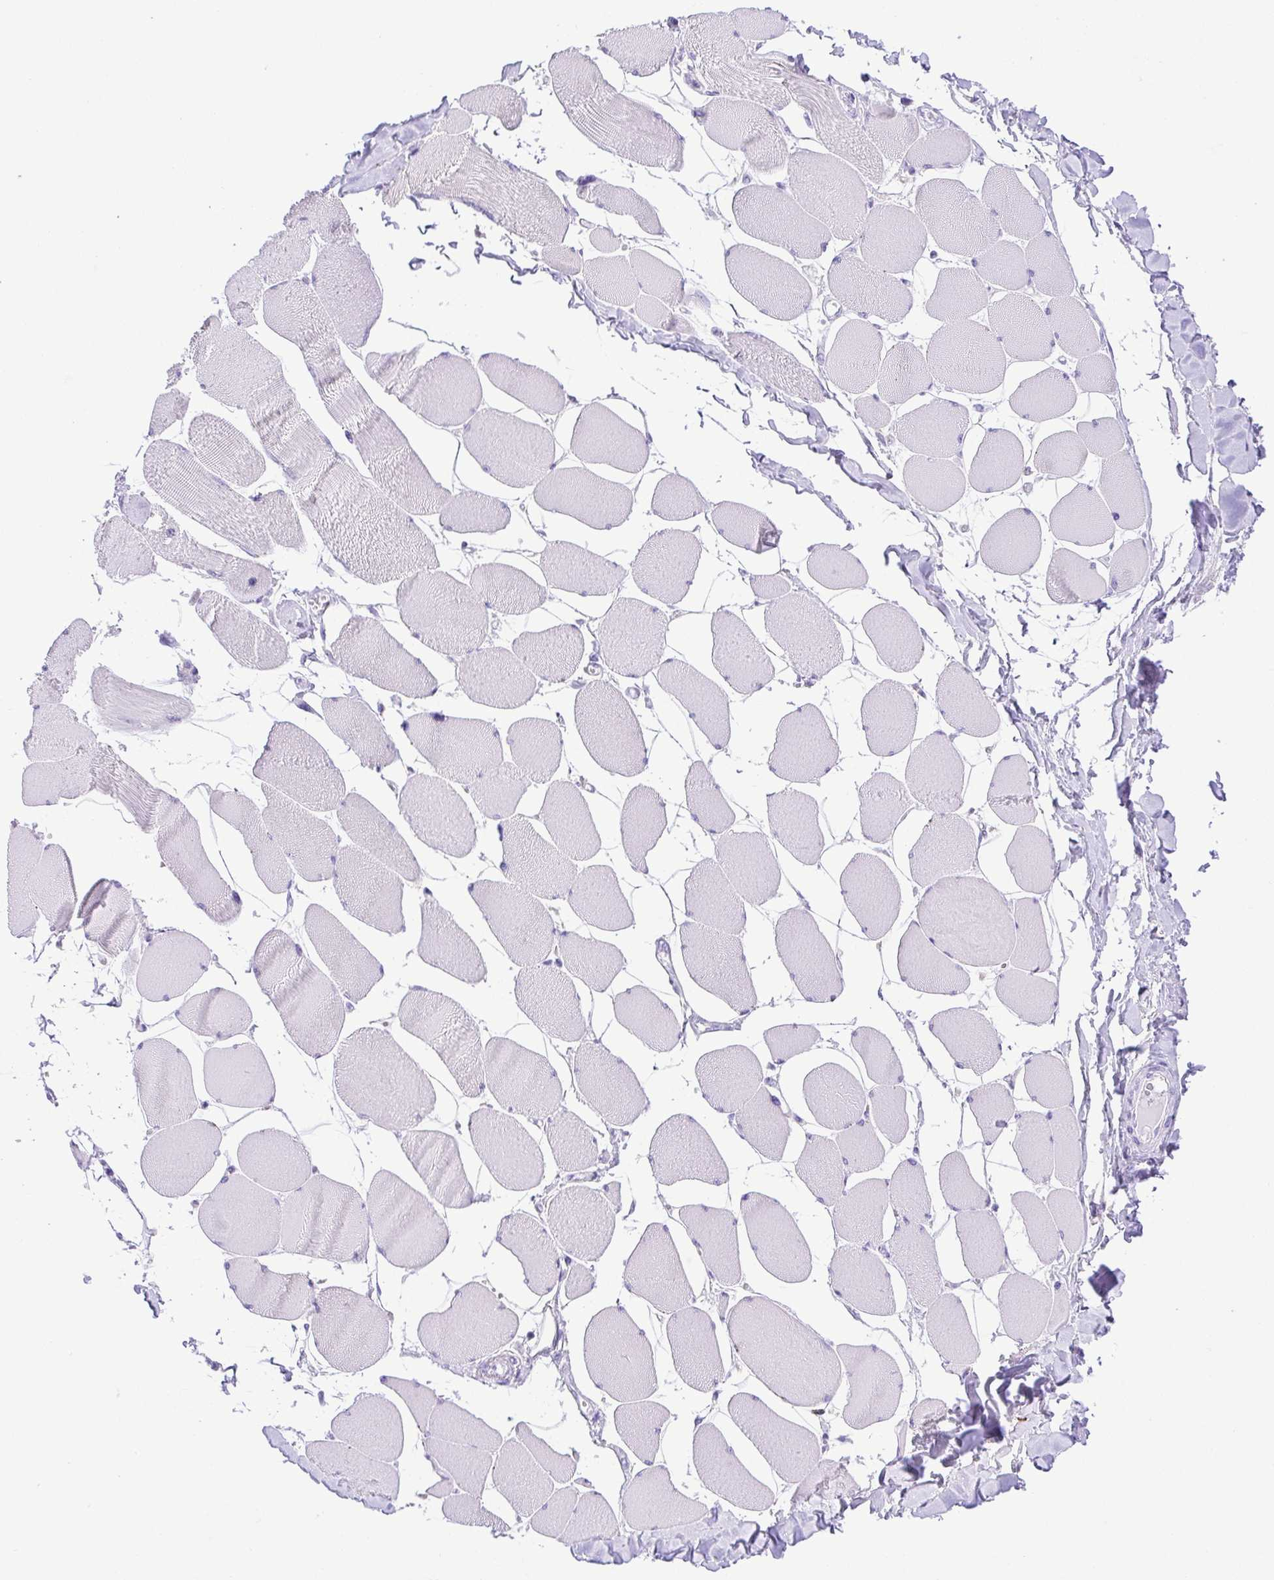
{"staining": {"intensity": "negative", "quantity": "none", "location": "none"}, "tissue": "skeletal muscle", "cell_type": "Myocytes", "image_type": "normal", "snomed": [{"axis": "morphology", "description": "Normal tissue, NOS"}, {"axis": "topography", "description": "Skeletal muscle"}], "caption": "A high-resolution photomicrograph shows IHC staining of benign skeletal muscle, which reveals no significant positivity in myocytes.", "gene": "CDSN", "patient": {"sex": "female", "age": 75}}